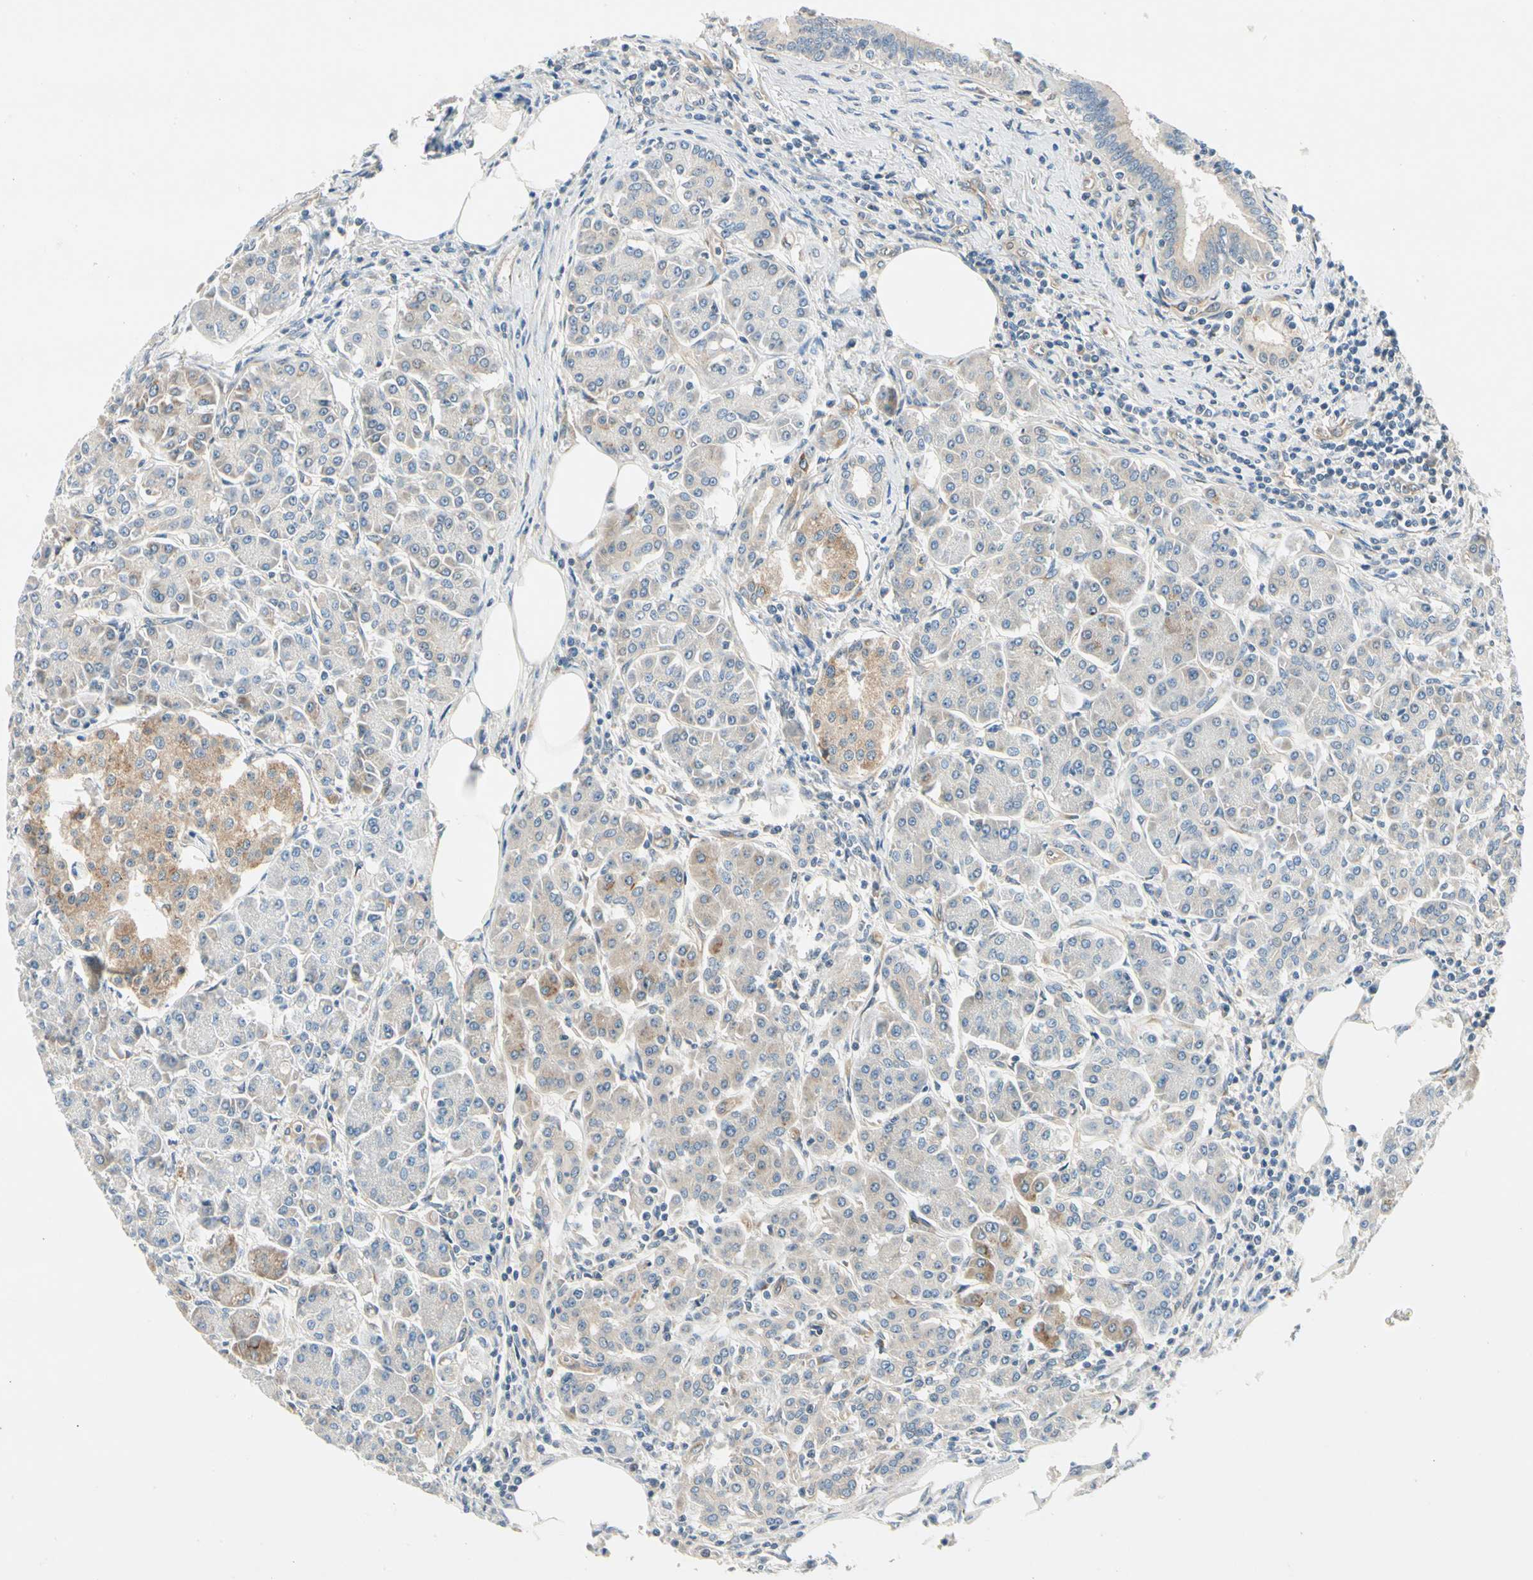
{"staining": {"intensity": "weak", "quantity": "25%-75%", "location": "cytoplasmic/membranous"}, "tissue": "pancreas", "cell_type": "Exocrine glandular cells", "image_type": "normal", "snomed": [{"axis": "morphology", "description": "Normal tissue, NOS"}, {"axis": "topography", "description": "Pancreas"}], "caption": "The histopathology image shows staining of normal pancreas, revealing weak cytoplasmic/membranous protein expression (brown color) within exocrine glandular cells. Immunohistochemistry stains the protein of interest in brown and the nuclei are stained blue.", "gene": "ROCK2", "patient": {"sex": "female", "age": 73}}